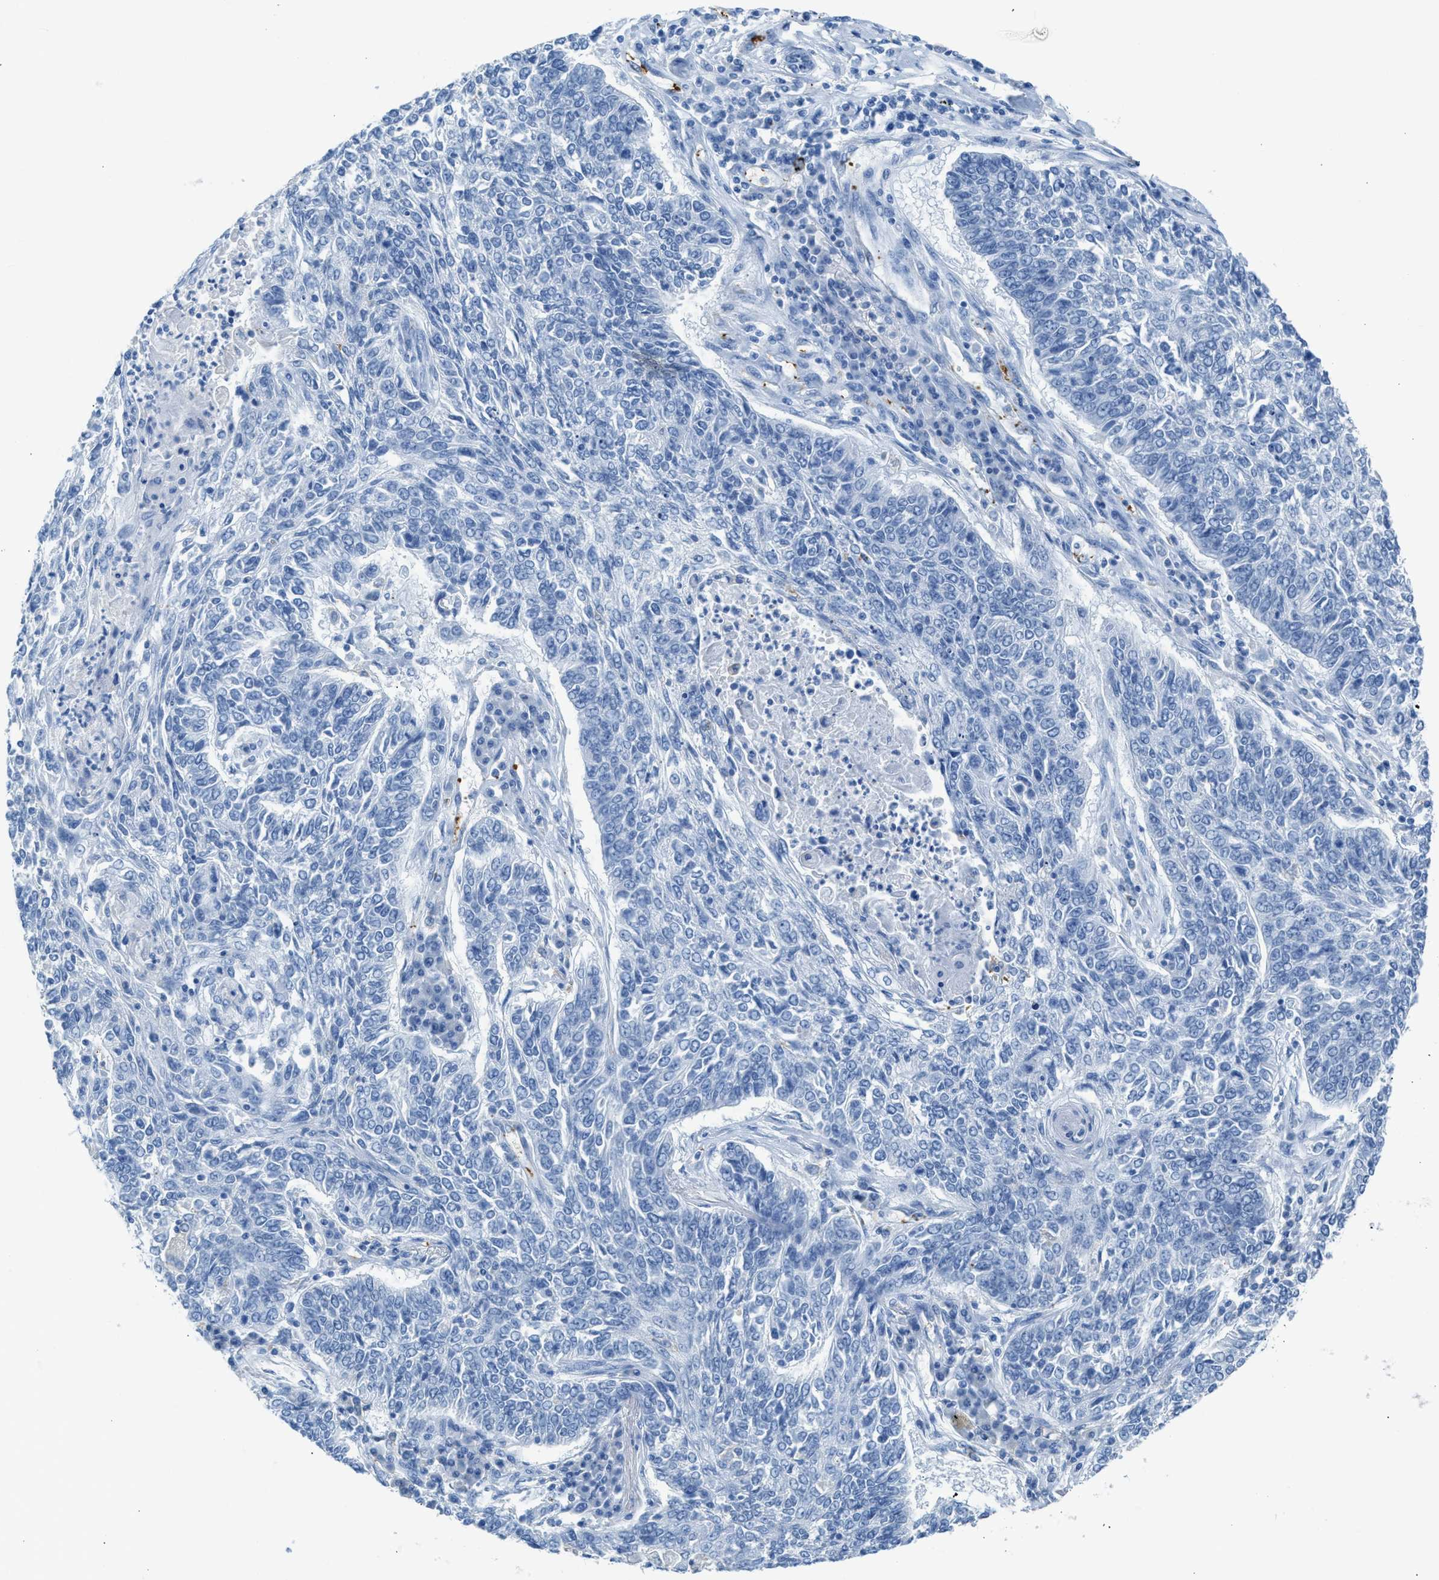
{"staining": {"intensity": "negative", "quantity": "none", "location": "none"}, "tissue": "lung cancer", "cell_type": "Tumor cells", "image_type": "cancer", "snomed": [{"axis": "morphology", "description": "Normal tissue, NOS"}, {"axis": "morphology", "description": "Squamous cell carcinoma, NOS"}, {"axis": "topography", "description": "Cartilage tissue"}, {"axis": "topography", "description": "Bronchus"}, {"axis": "topography", "description": "Lung"}], "caption": "A micrograph of human squamous cell carcinoma (lung) is negative for staining in tumor cells.", "gene": "FAIM2", "patient": {"sex": "female", "age": 49}}